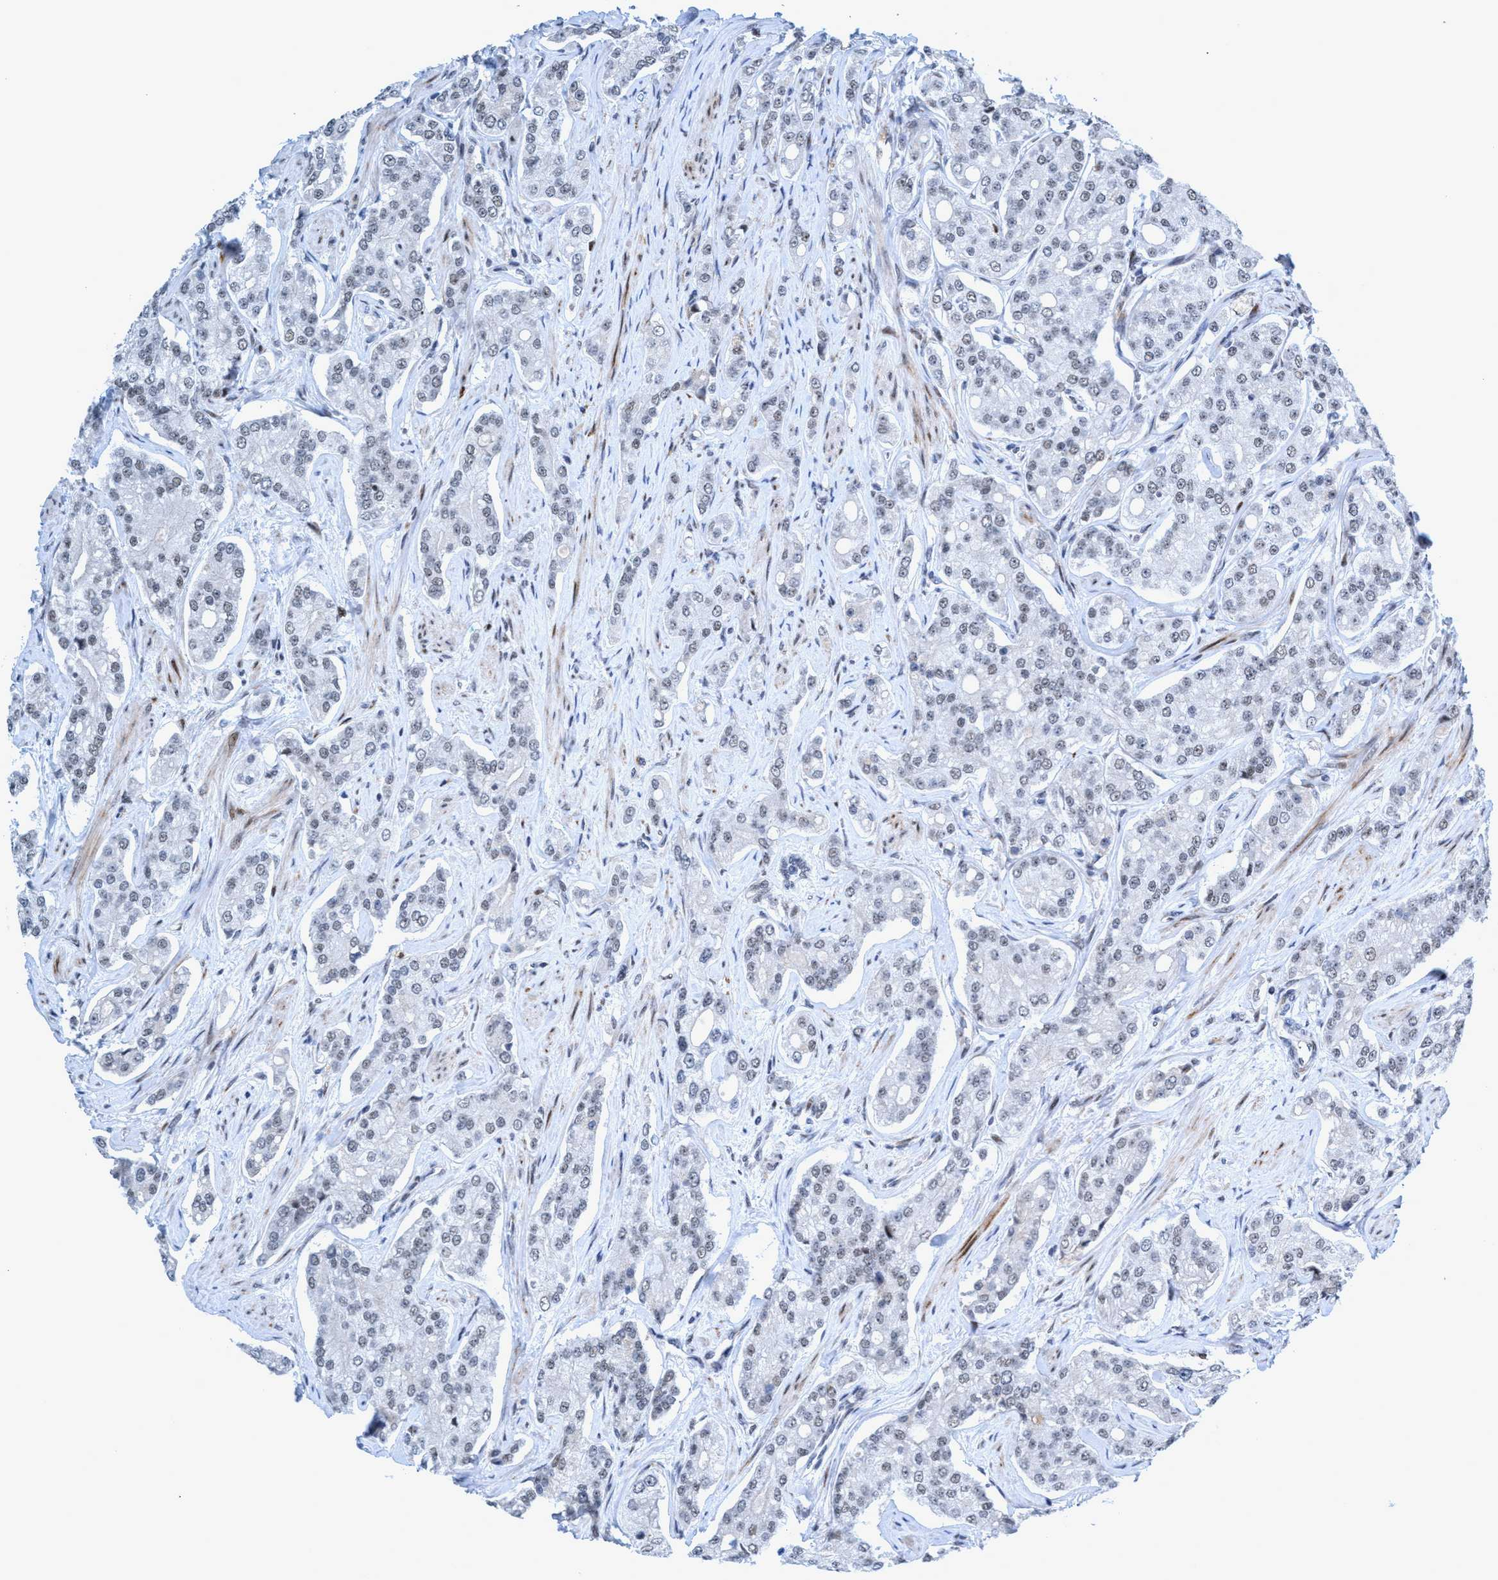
{"staining": {"intensity": "negative", "quantity": "none", "location": "none"}, "tissue": "prostate cancer", "cell_type": "Tumor cells", "image_type": "cancer", "snomed": [{"axis": "morphology", "description": "Adenocarcinoma, High grade"}, {"axis": "topography", "description": "Prostate"}], "caption": "A histopathology image of adenocarcinoma (high-grade) (prostate) stained for a protein exhibits no brown staining in tumor cells.", "gene": "CWC27", "patient": {"sex": "male", "age": 71}}